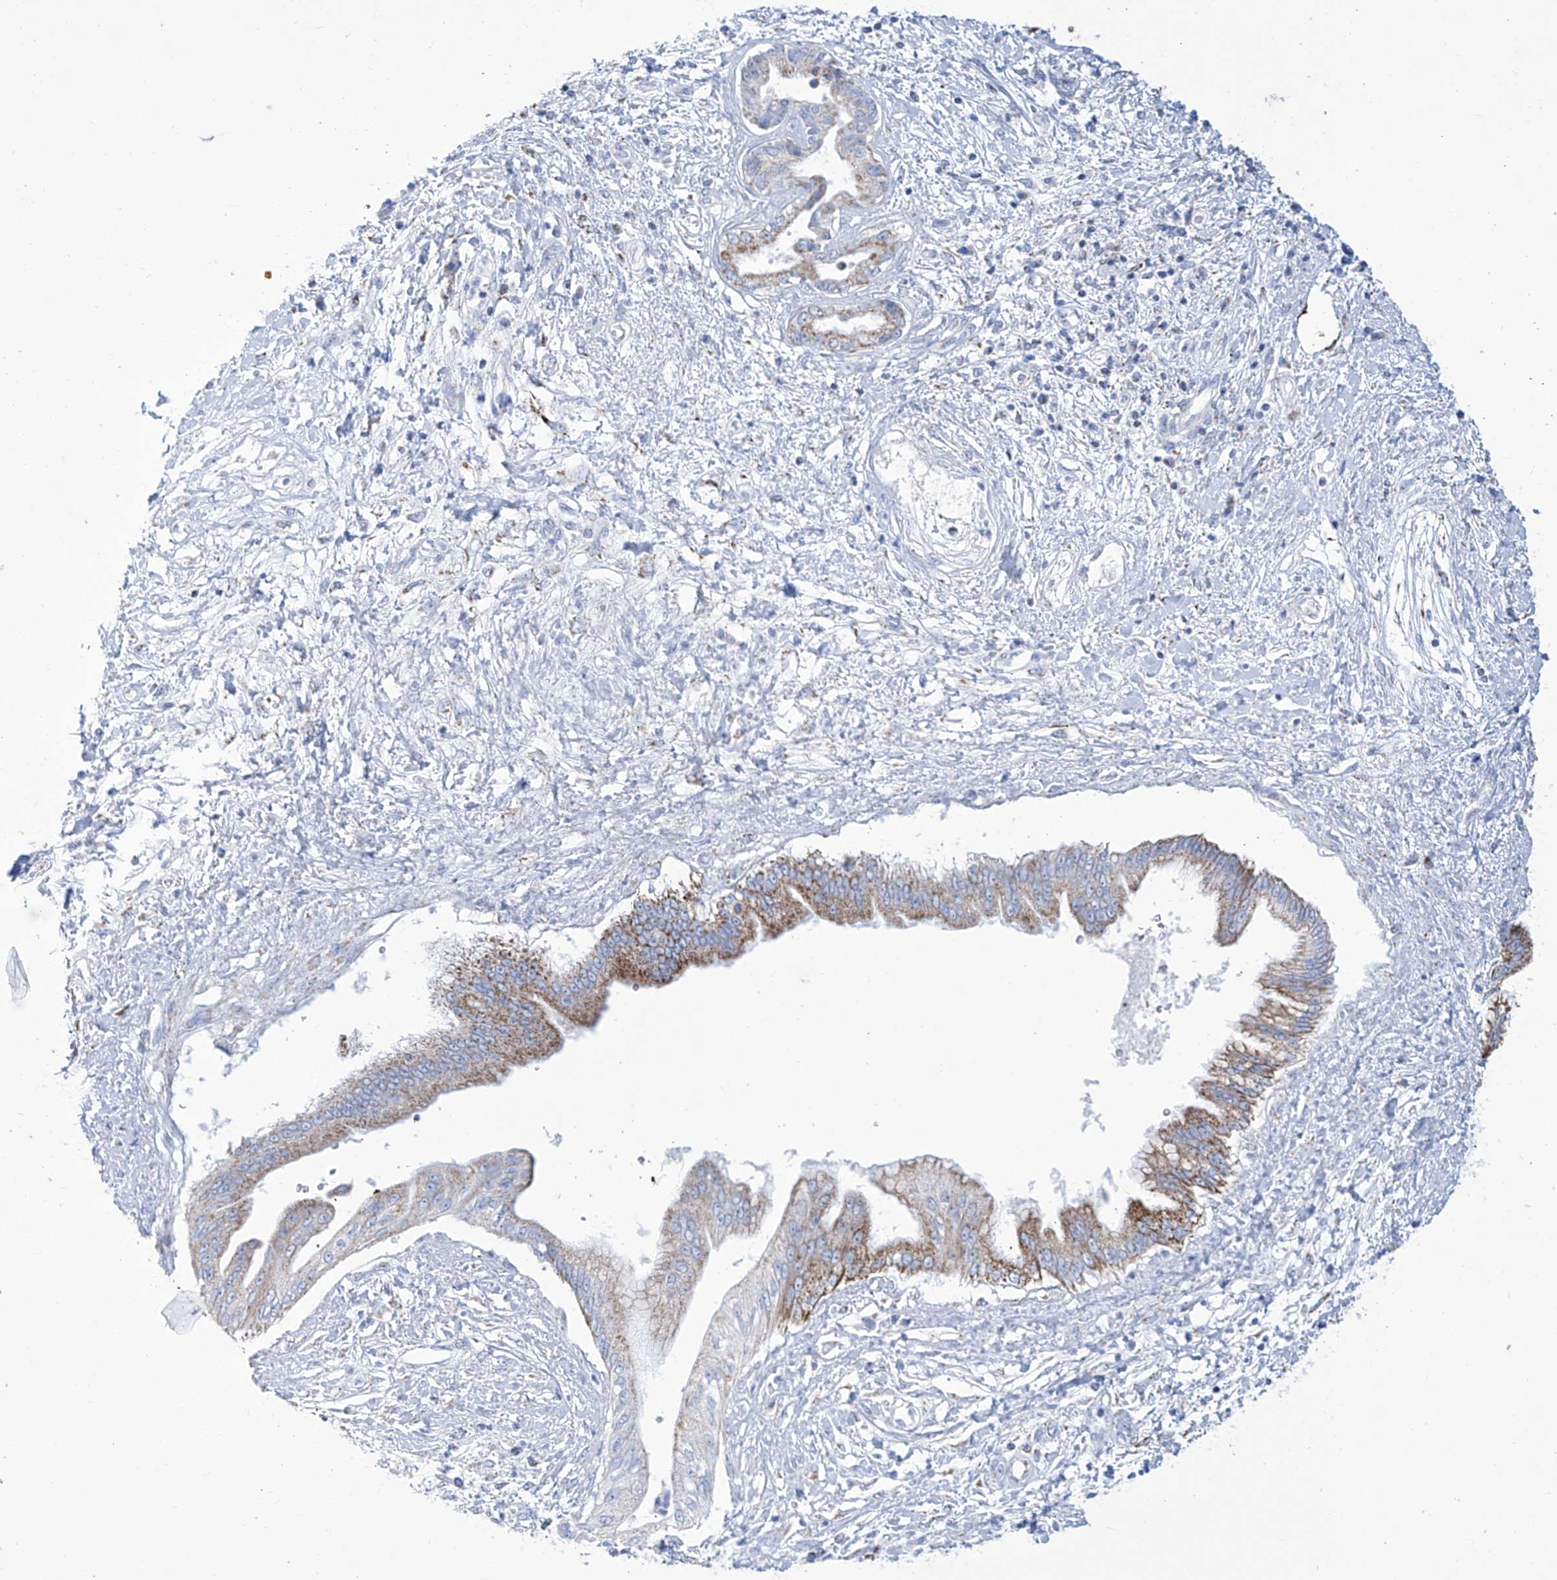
{"staining": {"intensity": "moderate", "quantity": ">75%", "location": "cytoplasmic/membranous"}, "tissue": "pancreatic cancer", "cell_type": "Tumor cells", "image_type": "cancer", "snomed": [{"axis": "morphology", "description": "Adenocarcinoma, NOS"}, {"axis": "topography", "description": "Pancreas"}], "caption": "Immunohistochemistry (IHC) image of human pancreatic cancer (adenocarcinoma) stained for a protein (brown), which displays medium levels of moderate cytoplasmic/membranous positivity in about >75% of tumor cells.", "gene": "ALDH6A1", "patient": {"sex": "female", "age": 56}}